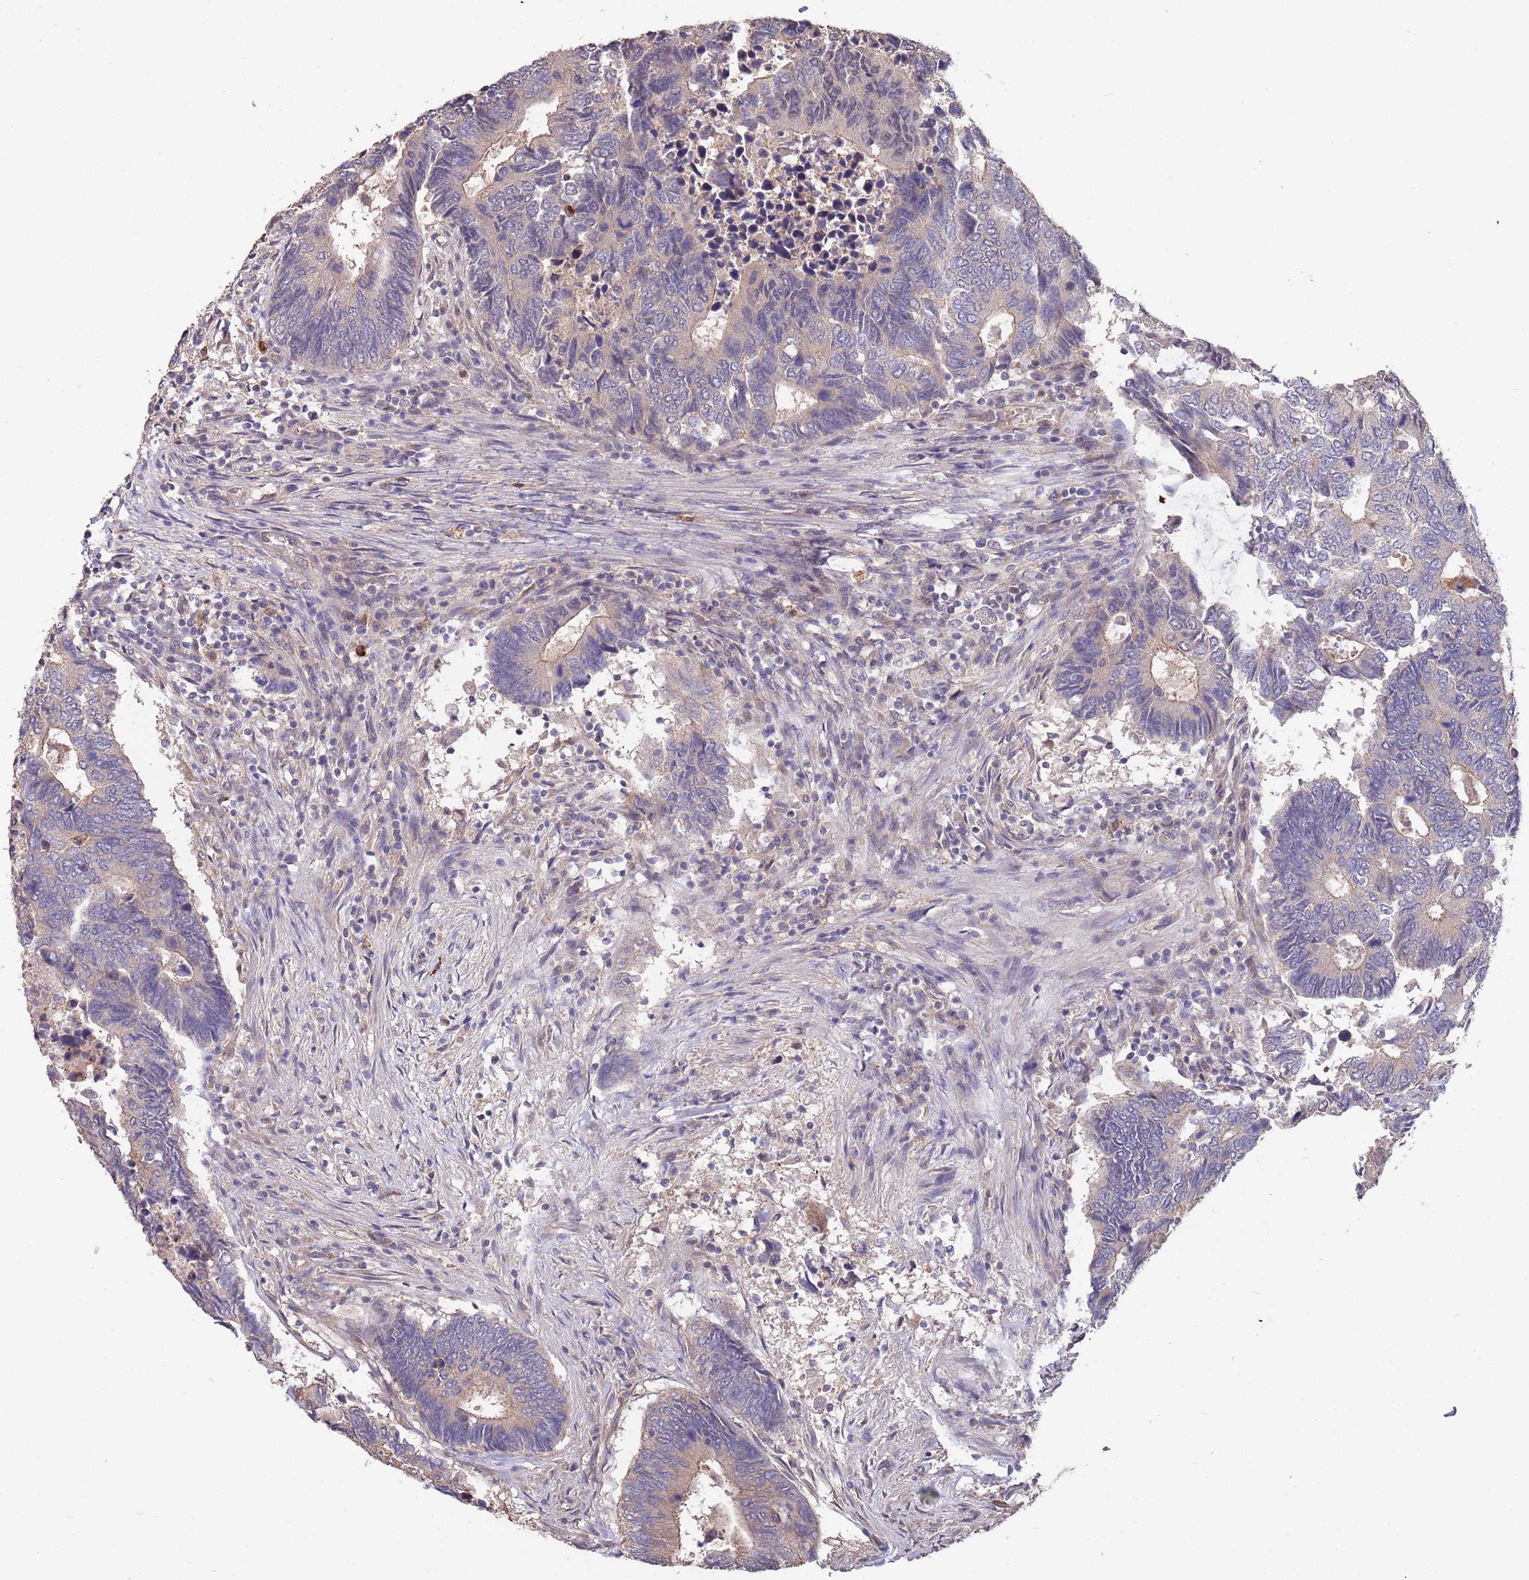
{"staining": {"intensity": "weak", "quantity": "25%-75%", "location": "cytoplasmic/membranous"}, "tissue": "colorectal cancer", "cell_type": "Tumor cells", "image_type": "cancer", "snomed": [{"axis": "morphology", "description": "Adenocarcinoma, NOS"}, {"axis": "topography", "description": "Colon"}], "caption": "Adenocarcinoma (colorectal) stained for a protein (brown) reveals weak cytoplasmic/membranous positive staining in about 25%-75% of tumor cells.", "gene": "MARVELD2", "patient": {"sex": "male", "age": 87}}